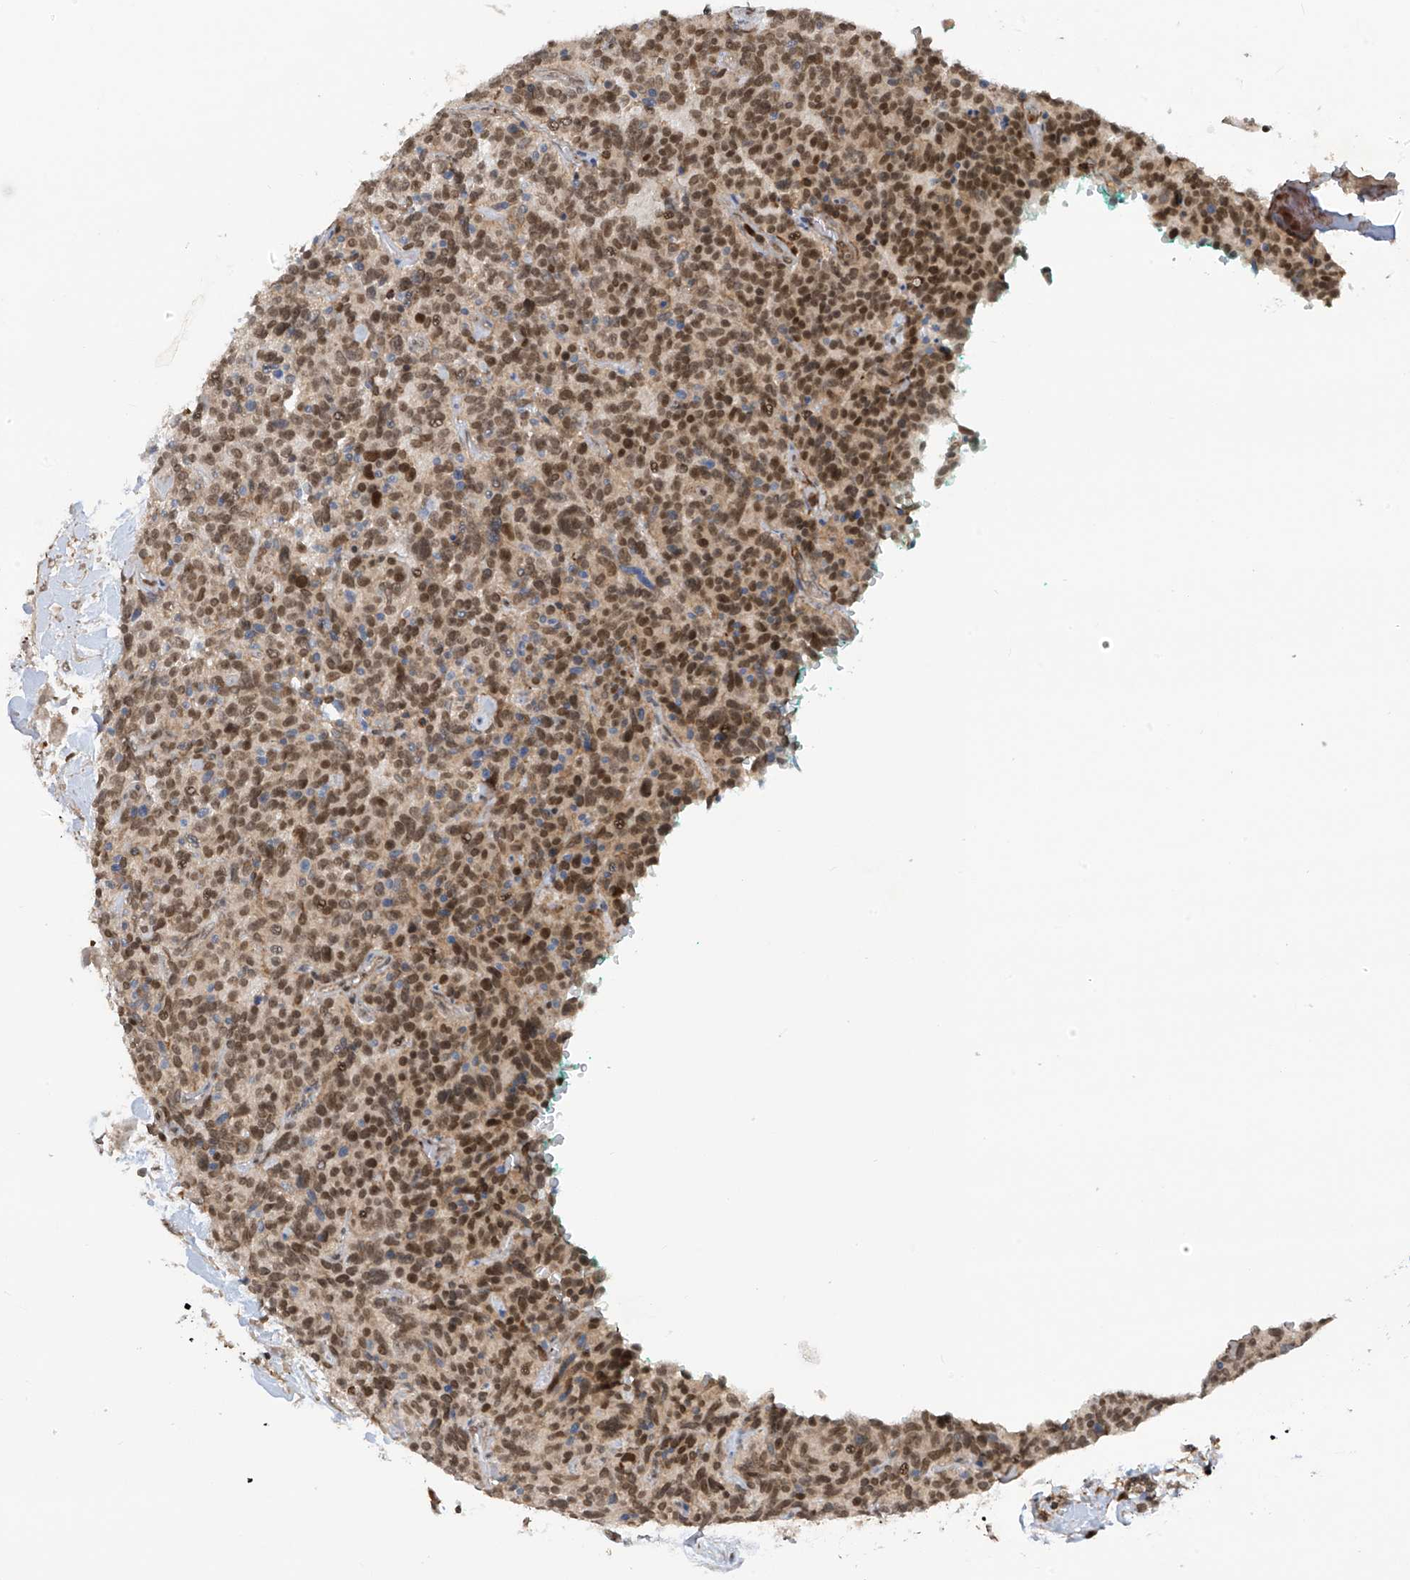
{"staining": {"intensity": "moderate", "quantity": ">75%", "location": "nuclear"}, "tissue": "carcinoid", "cell_type": "Tumor cells", "image_type": "cancer", "snomed": [{"axis": "morphology", "description": "Carcinoid, malignant, NOS"}, {"axis": "topography", "description": "Lung"}], "caption": "Immunohistochemistry staining of carcinoid, which shows medium levels of moderate nuclear expression in approximately >75% of tumor cells indicating moderate nuclear protein expression. The staining was performed using DAB (brown) for protein detection and nuclei were counterstained in hematoxylin (blue).", "gene": "REPIN1", "patient": {"sex": "female", "age": 46}}